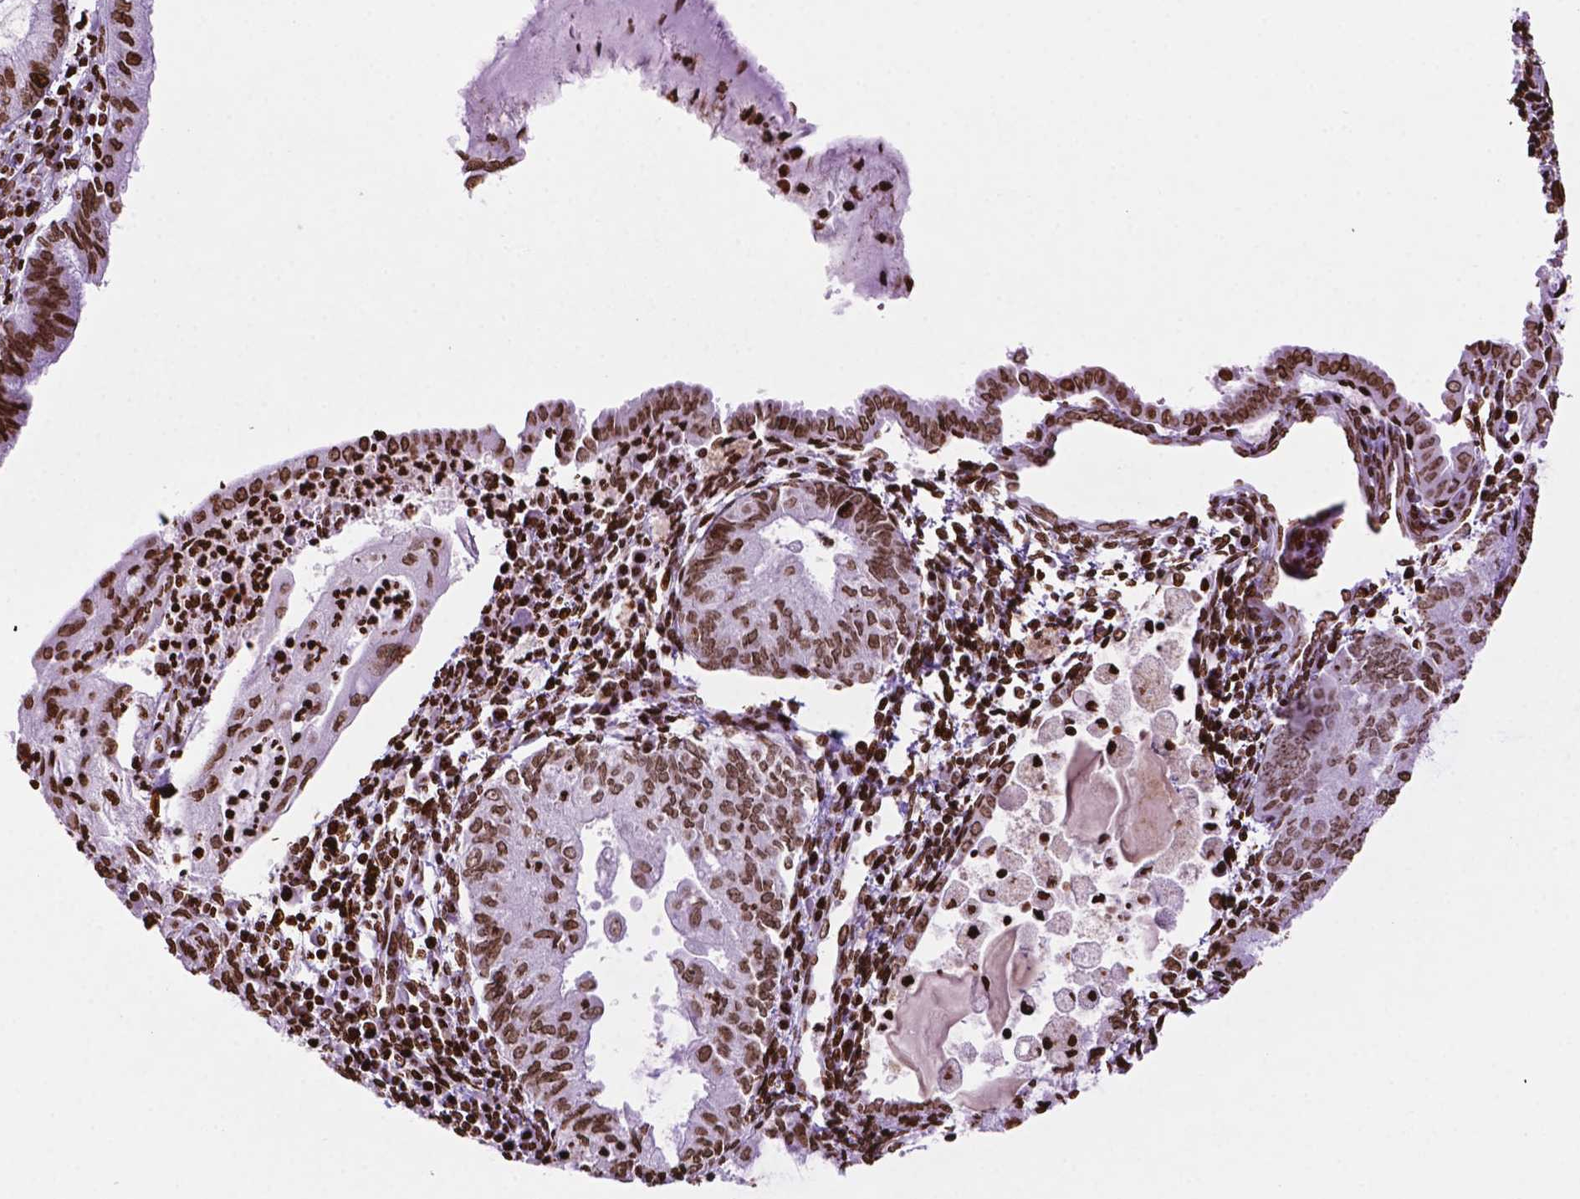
{"staining": {"intensity": "moderate", "quantity": ">75%", "location": "nuclear"}, "tissue": "endometrial cancer", "cell_type": "Tumor cells", "image_type": "cancer", "snomed": [{"axis": "morphology", "description": "Carcinoma, NOS"}, {"axis": "topography", "description": "Endometrium"}], "caption": "A medium amount of moderate nuclear positivity is present in approximately >75% of tumor cells in endometrial cancer (carcinoma) tissue.", "gene": "TMEM250", "patient": {"sex": "female", "age": 62}}